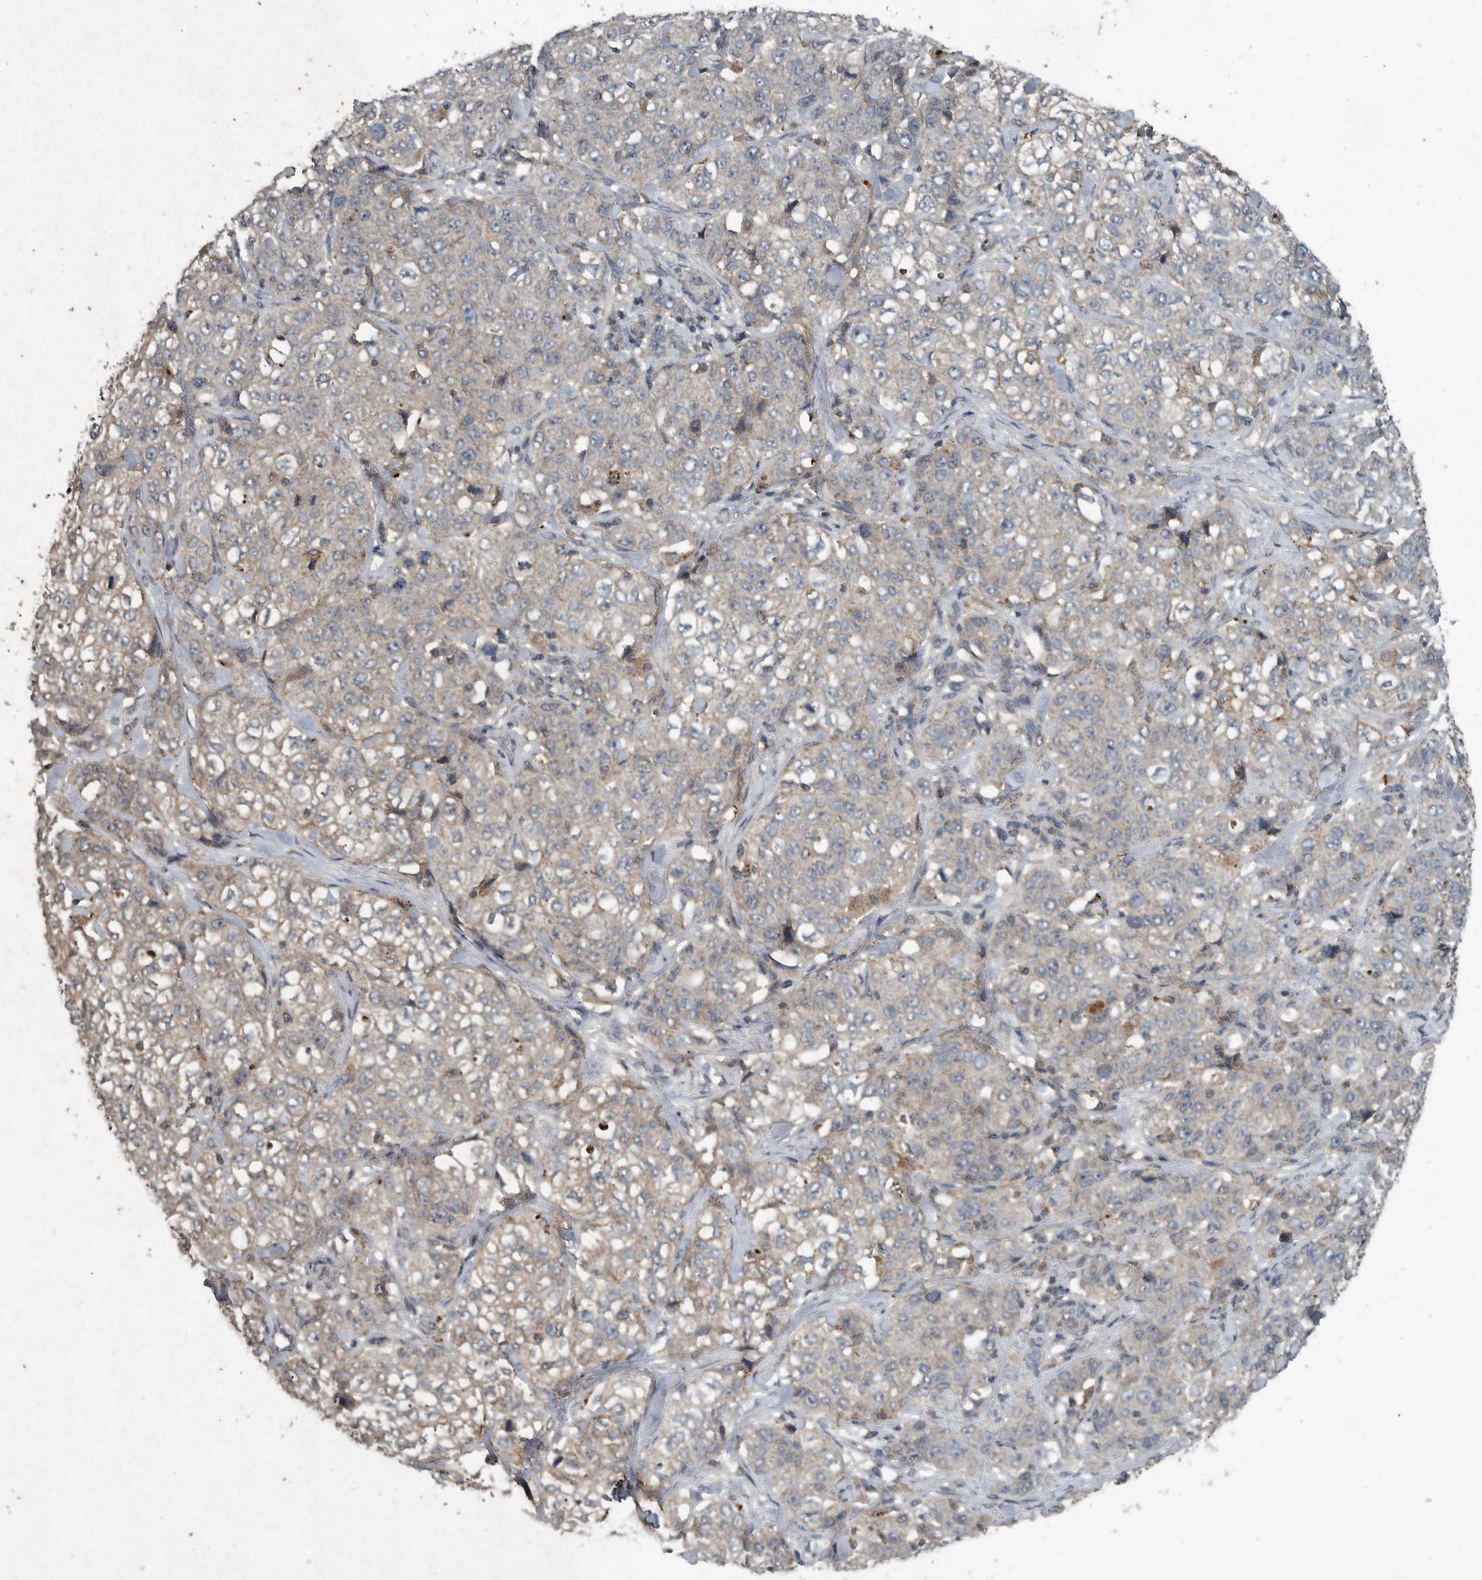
{"staining": {"intensity": "weak", "quantity": "<25%", "location": "cytoplasmic/membranous"}, "tissue": "stomach cancer", "cell_type": "Tumor cells", "image_type": "cancer", "snomed": [{"axis": "morphology", "description": "Adenocarcinoma, NOS"}, {"axis": "topography", "description": "Stomach"}], "caption": "High magnification brightfield microscopy of stomach cancer stained with DAB (brown) and counterstained with hematoxylin (blue): tumor cells show no significant expression.", "gene": "IL6ST", "patient": {"sex": "male", "age": 48}}